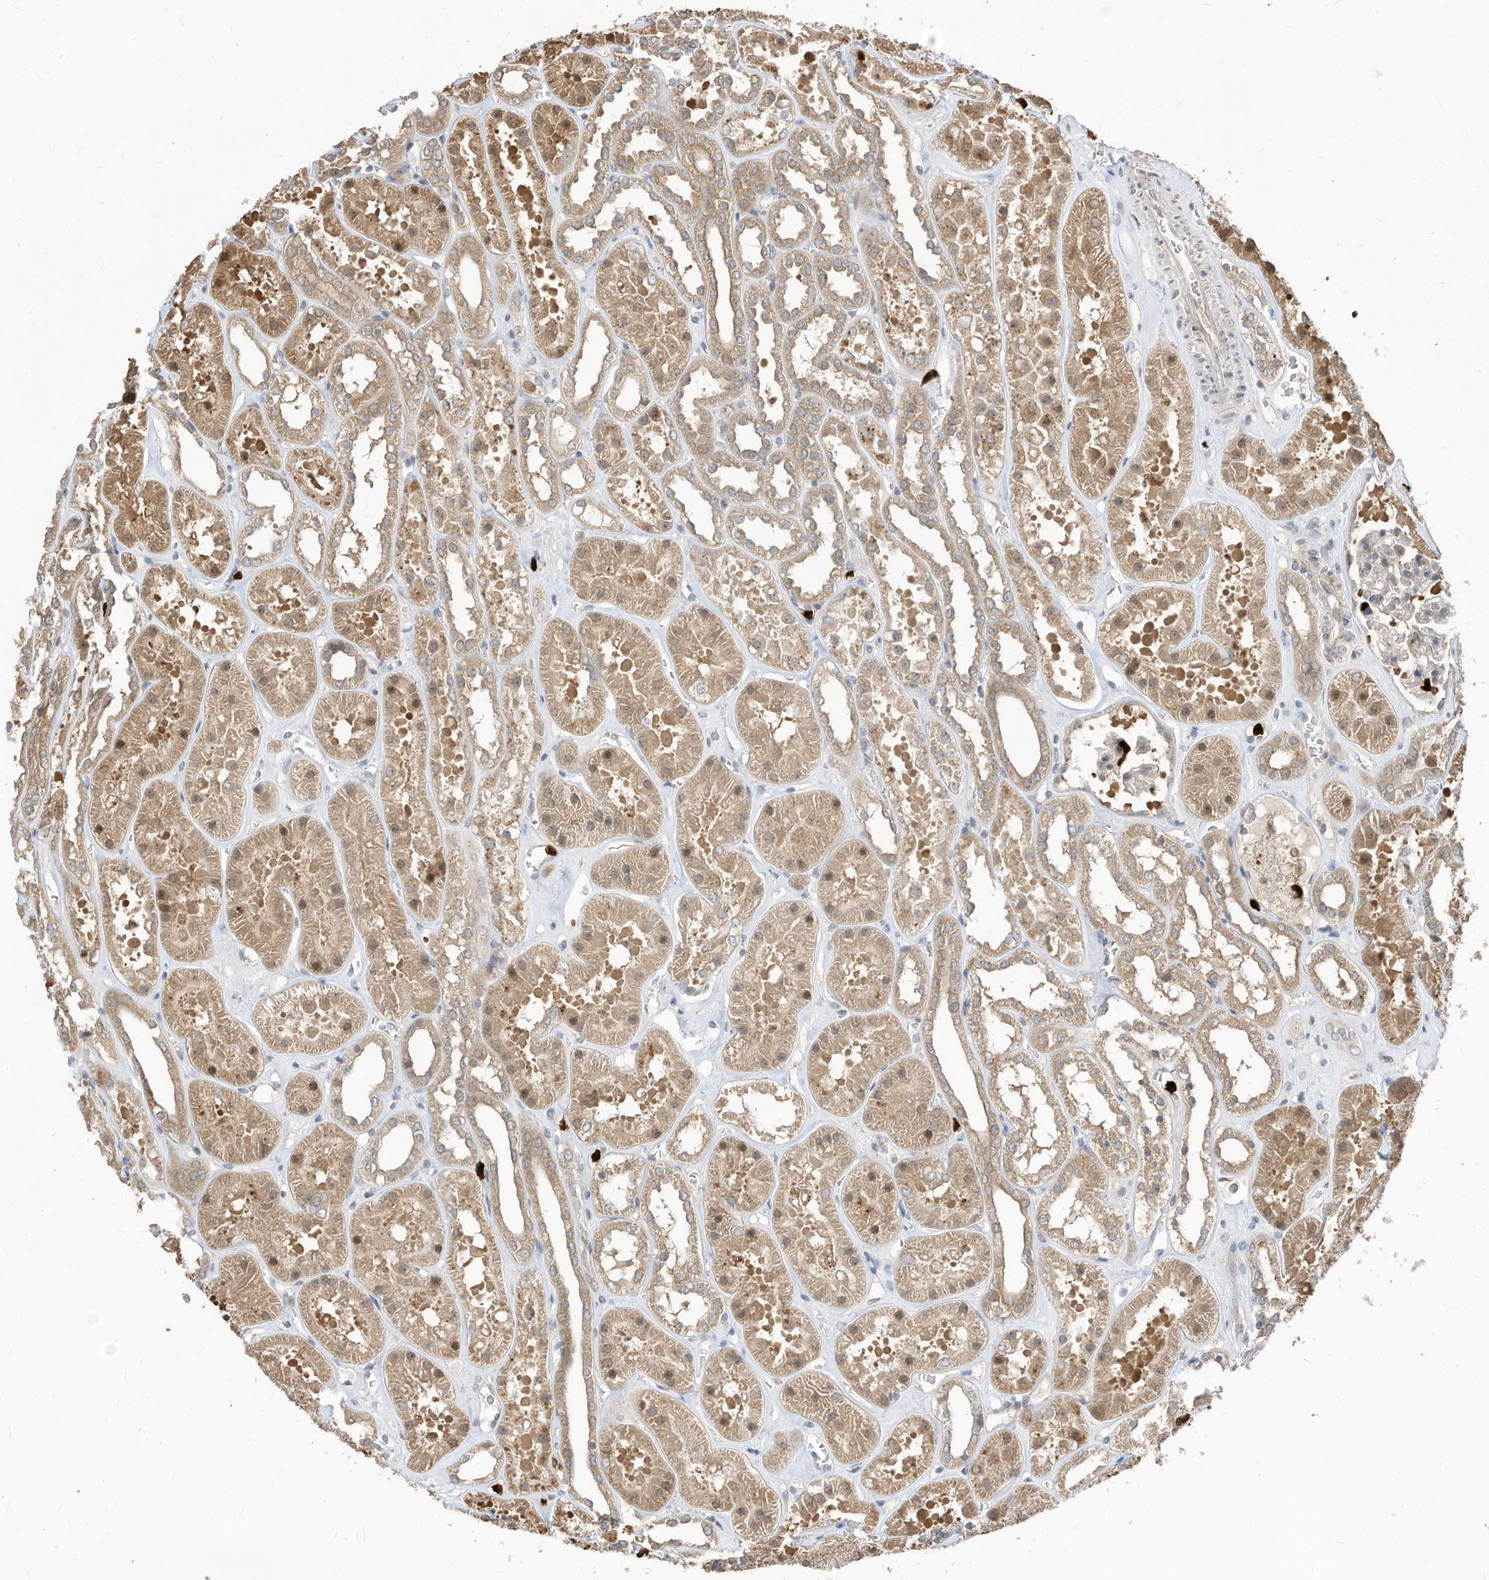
{"staining": {"intensity": "negative", "quantity": "none", "location": "none"}, "tissue": "kidney", "cell_type": "Cells in glomeruli", "image_type": "normal", "snomed": [{"axis": "morphology", "description": "Normal tissue, NOS"}, {"axis": "topography", "description": "Kidney"}], "caption": "This is an immunohistochemistry histopathology image of normal kidney. There is no staining in cells in glomeruli.", "gene": "CNKSR1", "patient": {"sex": "female", "age": 41}}